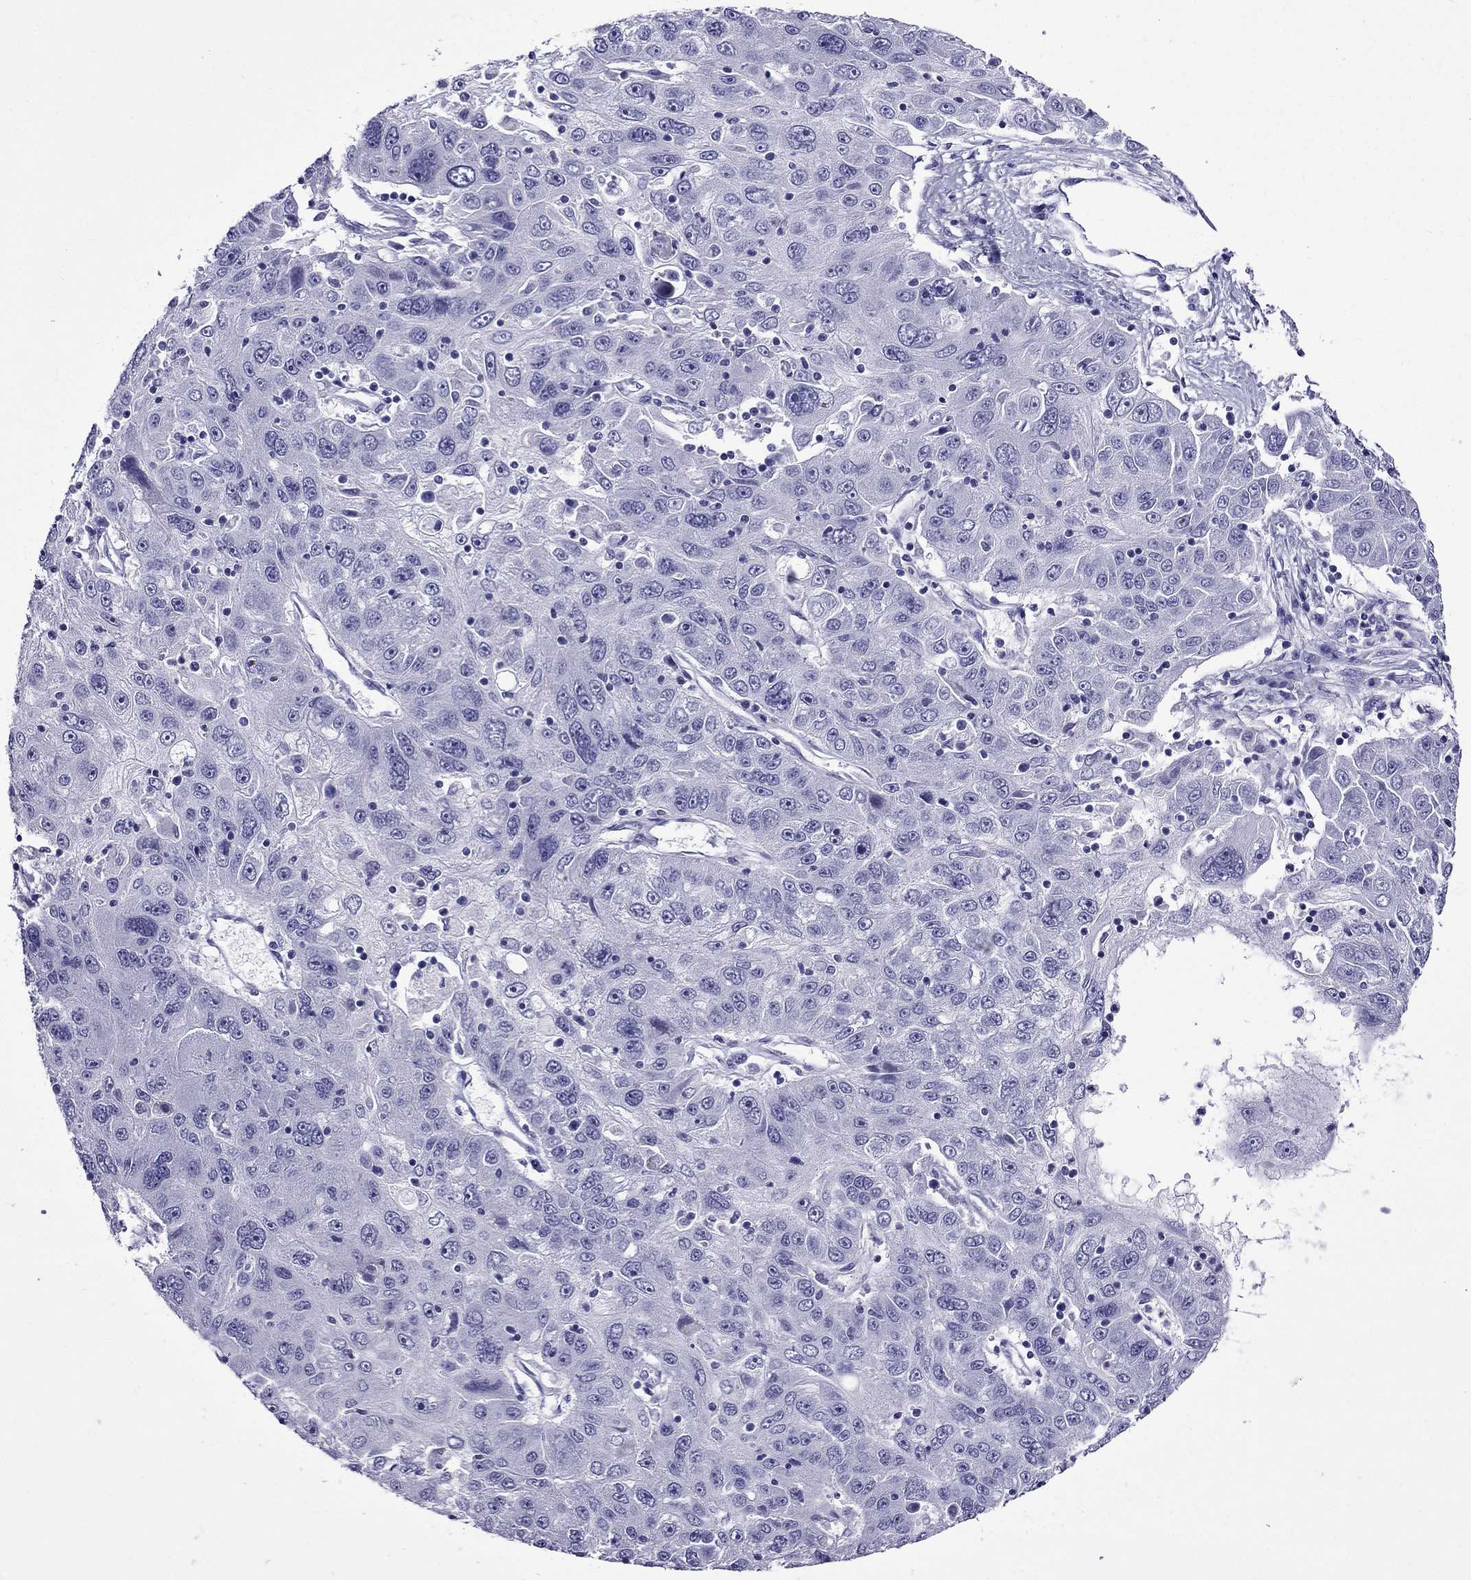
{"staining": {"intensity": "negative", "quantity": "none", "location": "none"}, "tissue": "stomach cancer", "cell_type": "Tumor cells", "image_type": "cancer", "snomed": [{"axis": "morphology", "description": "Adenocarcinoma, NOS"}, {"axis": "topography", "description": "Stomach"}], "caption": "Stomach cancer stained for a protein using immunohistochemistry displays no expression tumor cells.", "gene": "ERC2", "patient": {"sex": "male", "age": 56}}